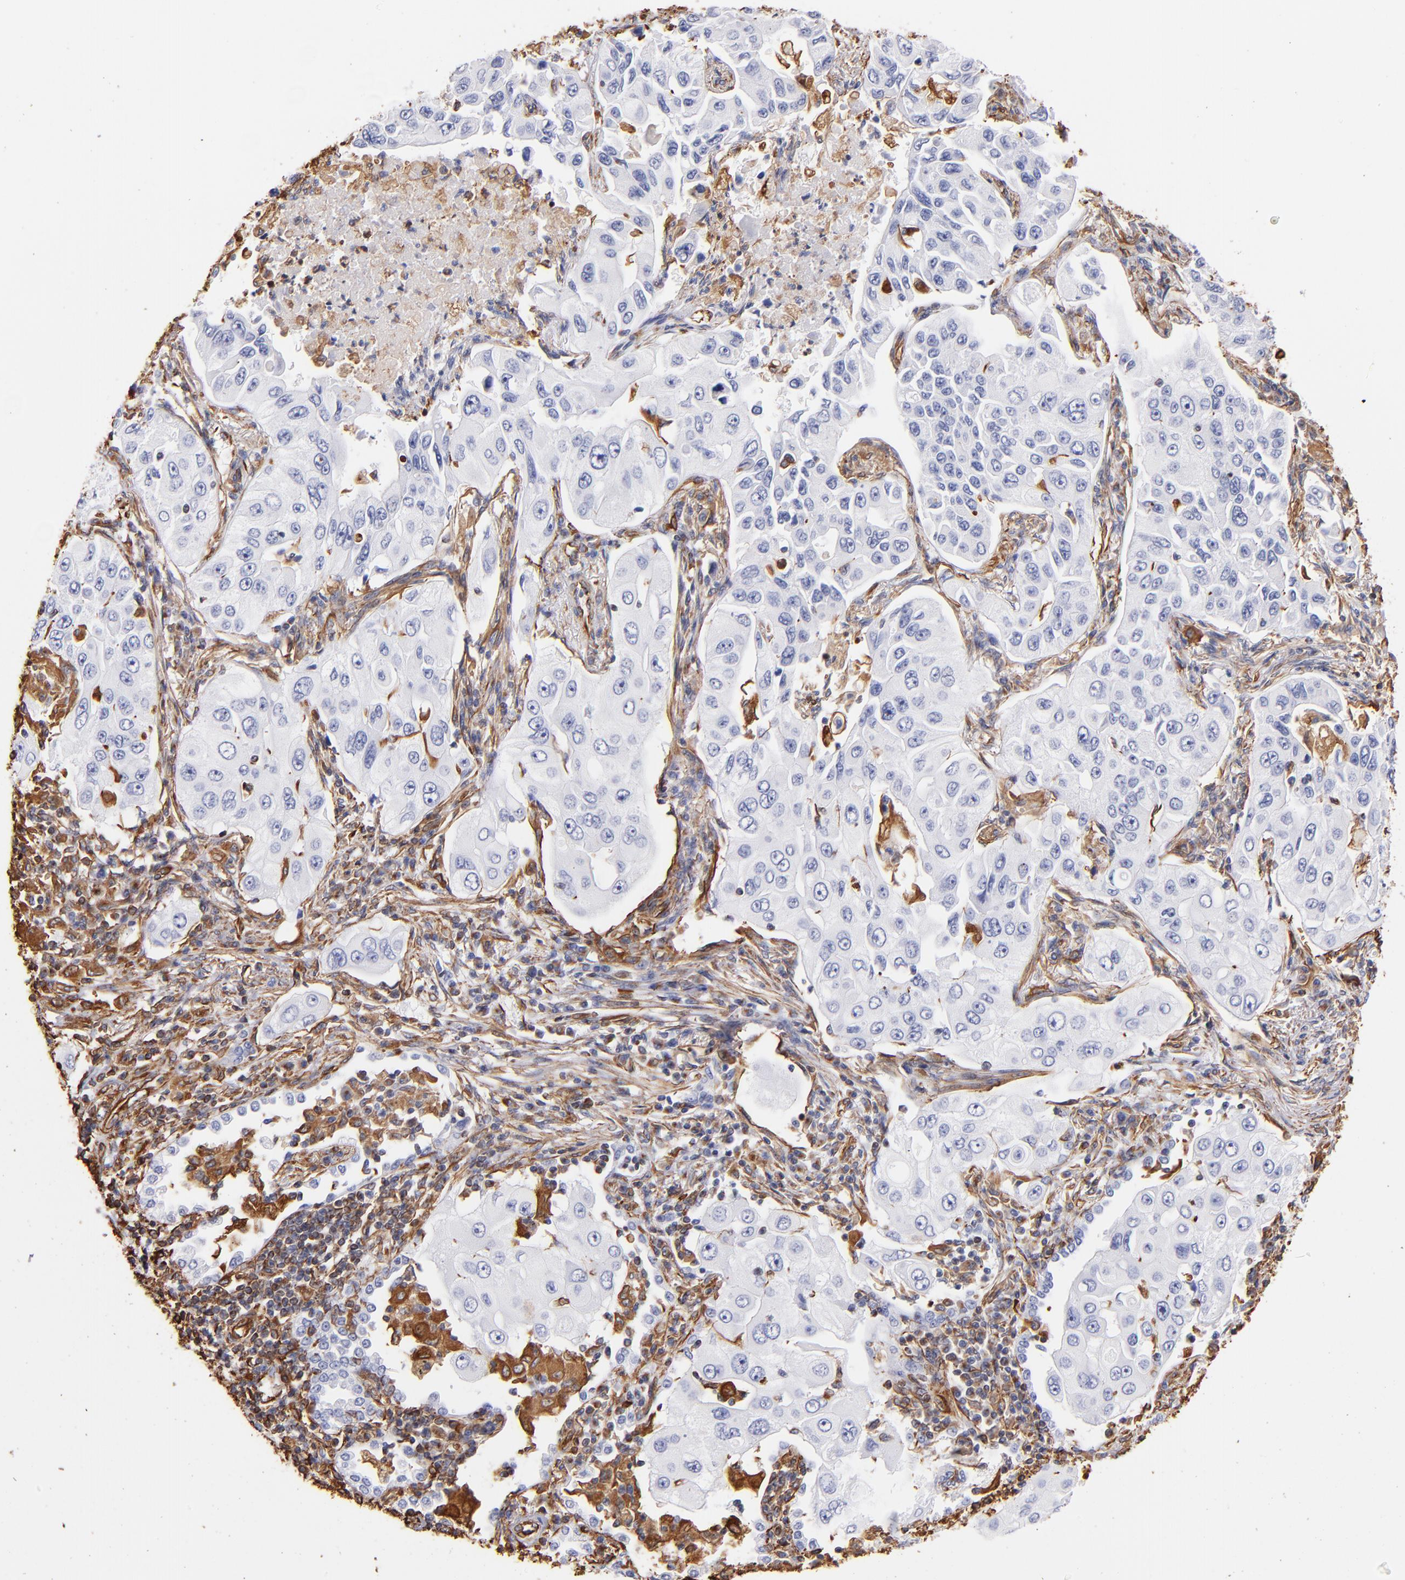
{"staining": {"intensity": "strong", "quantity": "<25%", "location": "cytoplasmic/membranous"}, "tissue": "lung cancer", "cell_type": "Tumor cells", "image_type": "cancer", "snomed": [{"axis": "morphology", "description": "Adenocarcinoma, NOS"}, {"axis": "topography", "description": "Lung"}], "caption": "This image exhibits lung cancer (adenocarcinoma) stained with immunohistochemistry (IHC) to label a protein in brown. The cytoplasmic/membranous of tumor cells show strong positivity for the protein. Nuclei are counter-stained blue.", "gene": "VIM", "patient": {"sex": "male", "age": 84}}